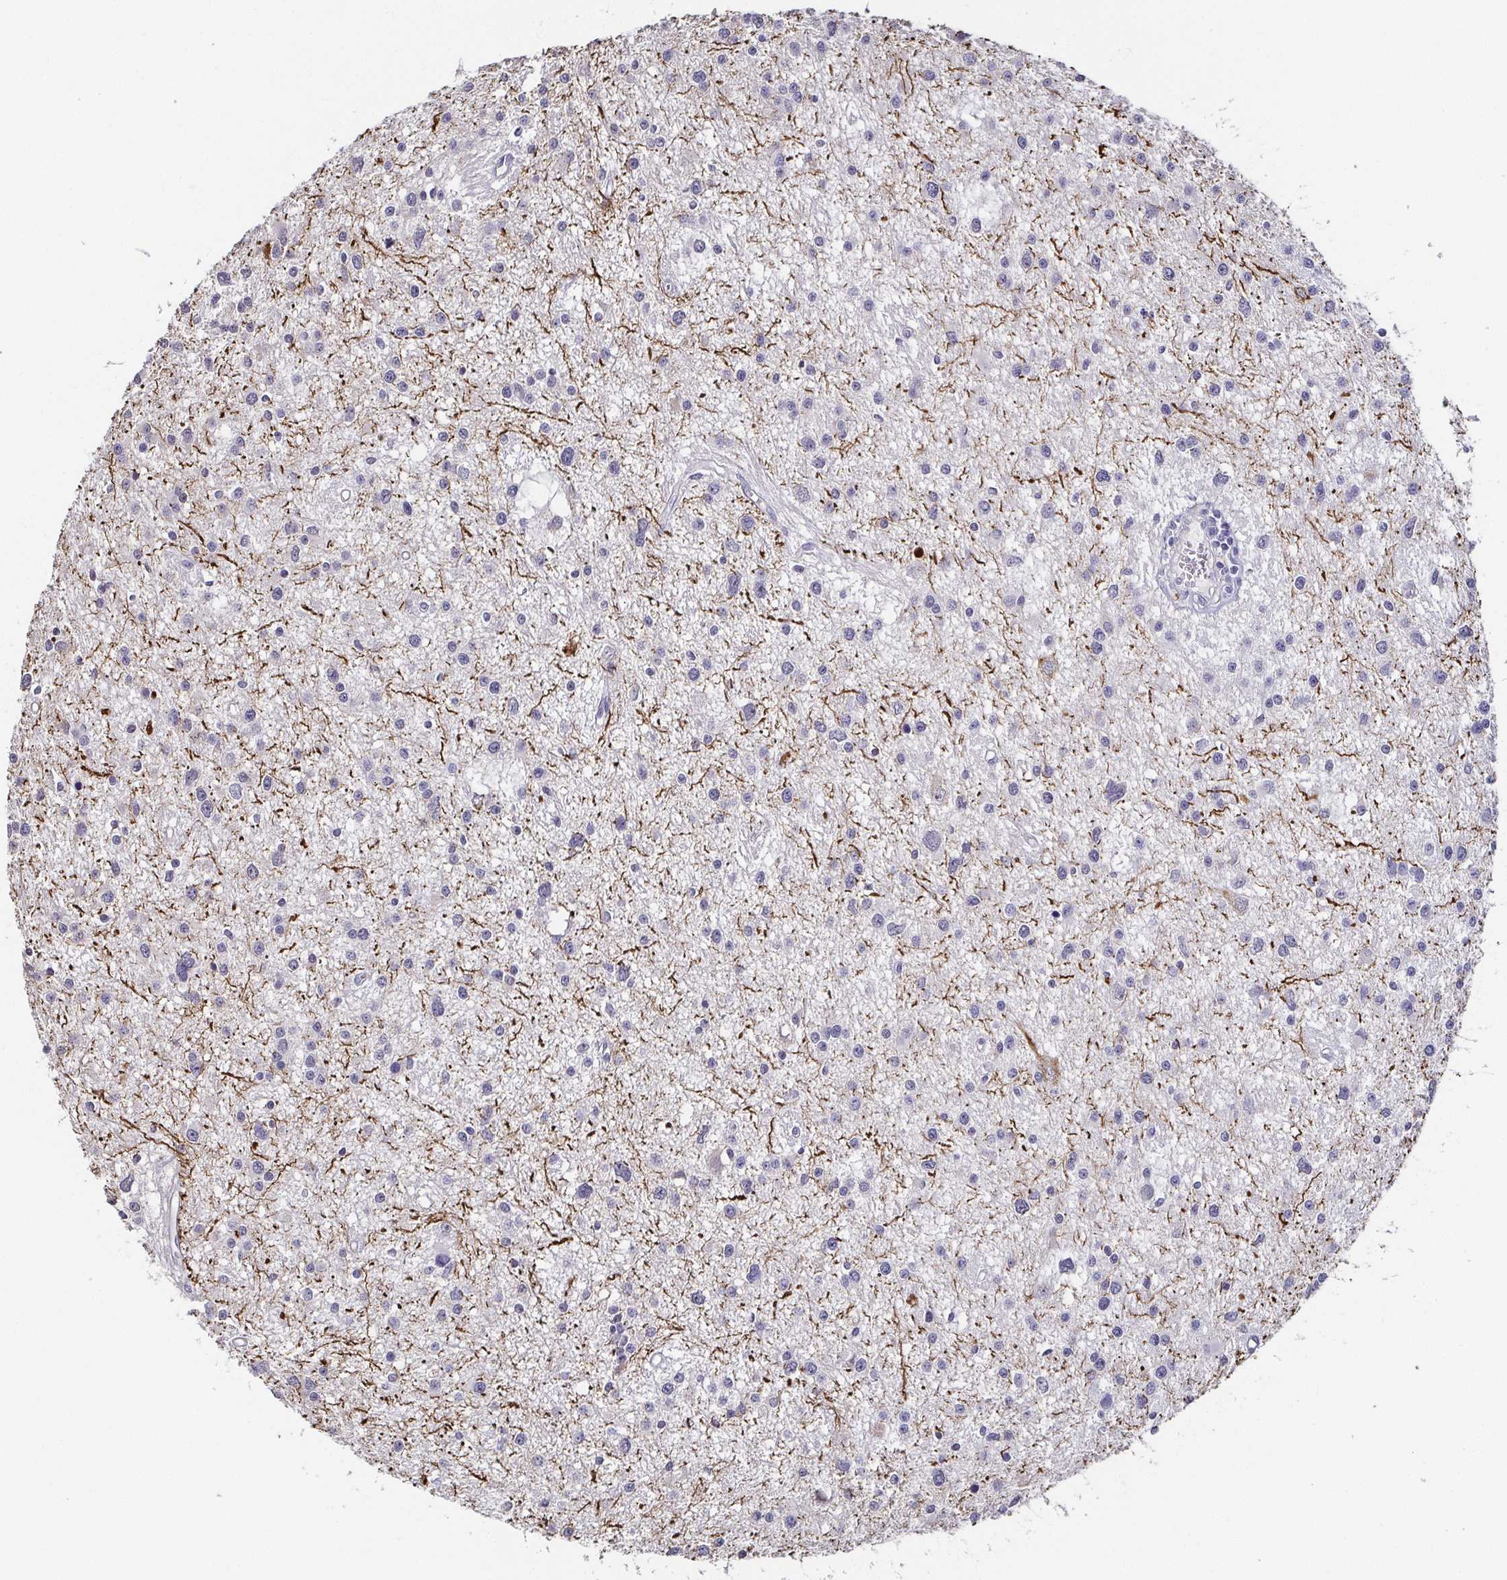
{"staining": {"intensity": "negative", "quantity": "none", "location": "none"}, "tissue": "glioma", "cell_type": "Tumor cells", "image_type": "cancer", "snomed": [{"axis": "morphology", "description": "Glioma, malignant, High grade"}, {"axis": "topography", "description": "Brain"}], "caption": "Glioma stained for a protein using immunohistochemistry (IHC) exhibits no positivity tumor cells.", "gene": "NEFH", "patient": {"sex": "male", "age": 54}}